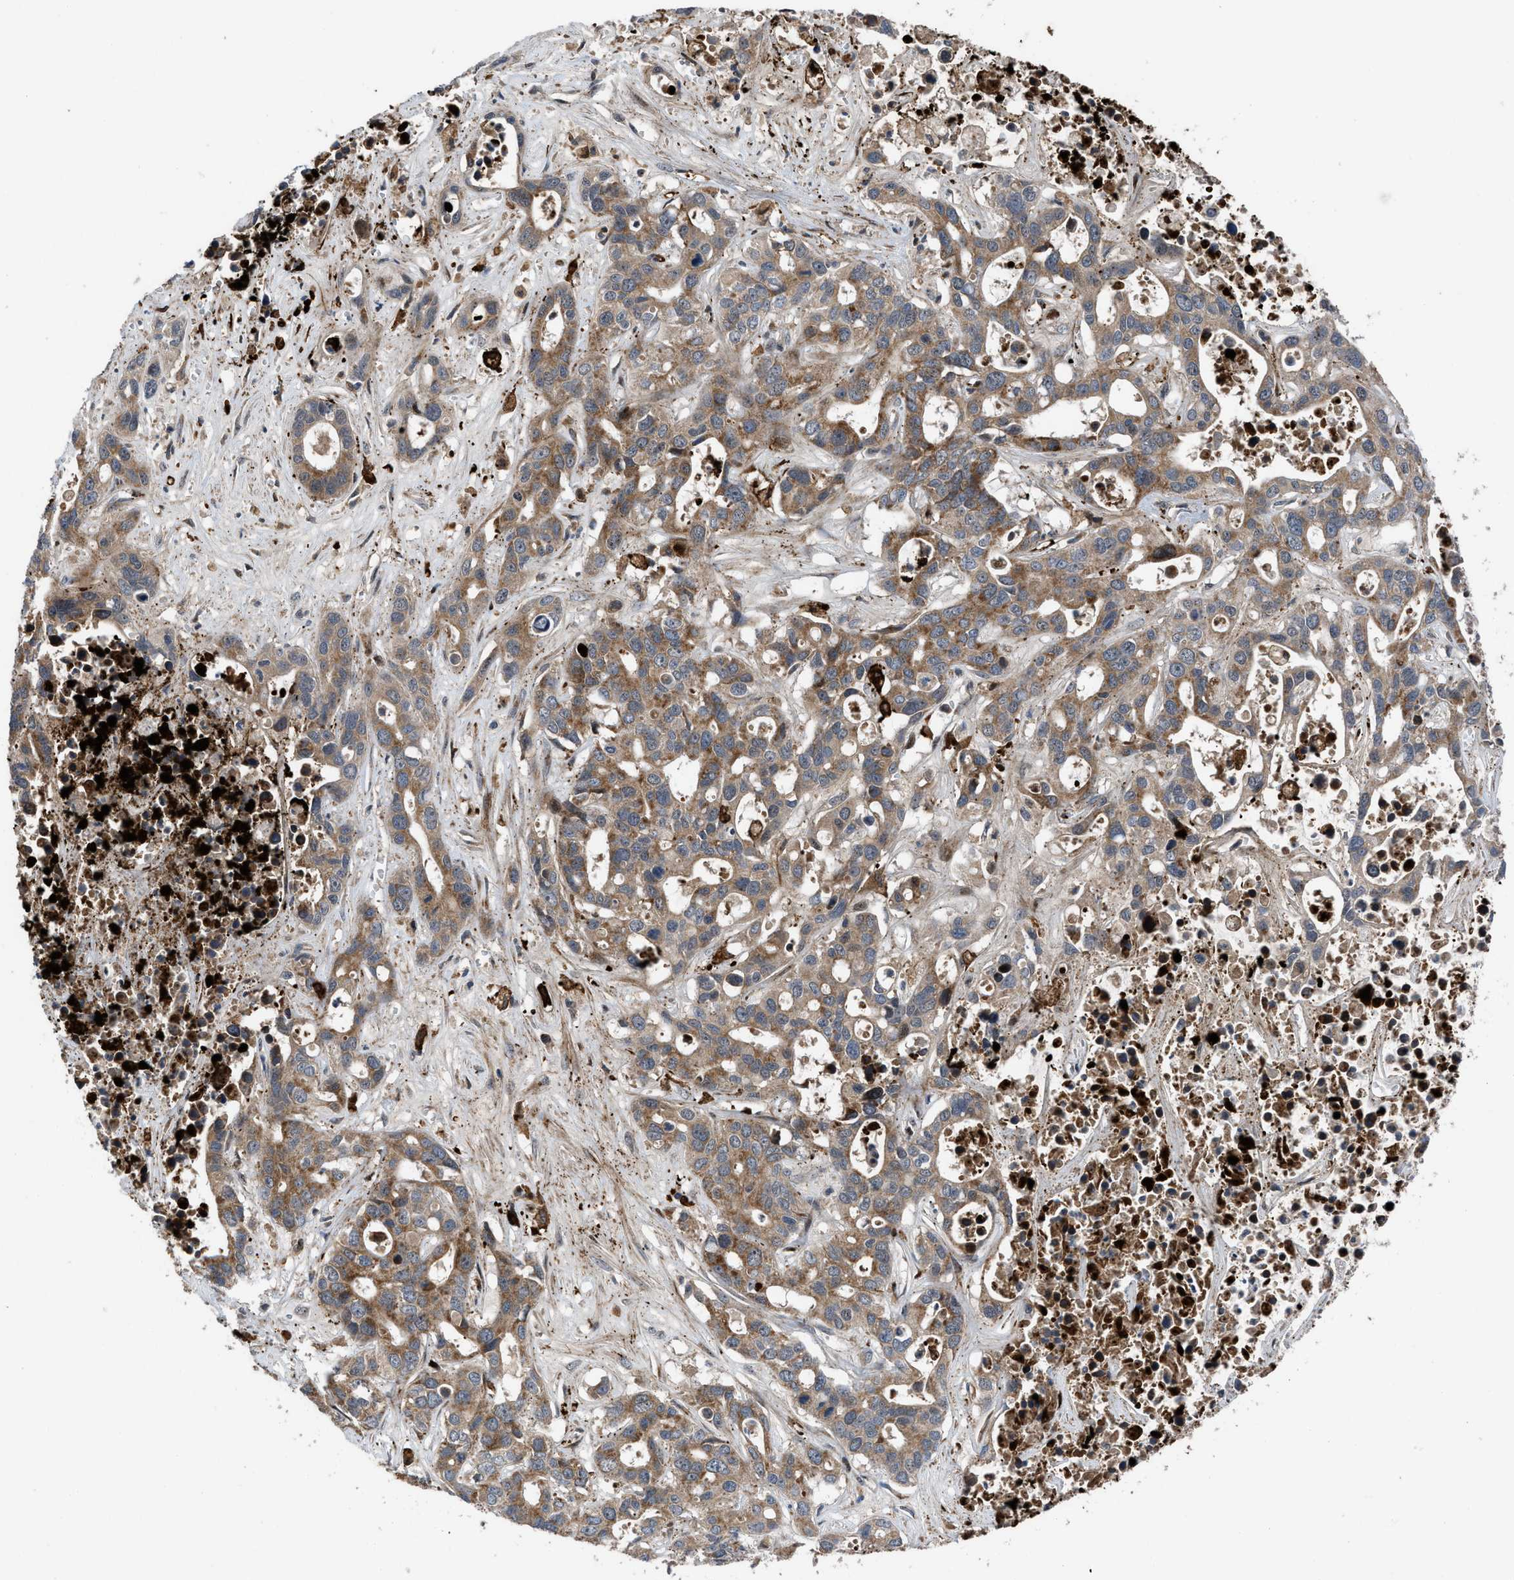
{"staining": {"intensity": "moderate", "quantity": ">75%", "location": "cytoplasmic/membranous"}, "tissue": "liver cancer", "cell_type": "Tumor cells", "image_type": "cancer", "snomed": [{"axis": "morphology", "description": "Cholangiocarcinoma"}, {"axis": "topography", "description": "Liver"}], "caption": "There is medium levels of moderate cytoplasmic/membranous positivity in tumor cells of liver cancer, as demonstrated by immunohistochemical staining (brown color).", "gene": "AP3M2", "patient": {"sex": "female", "age": 65}}